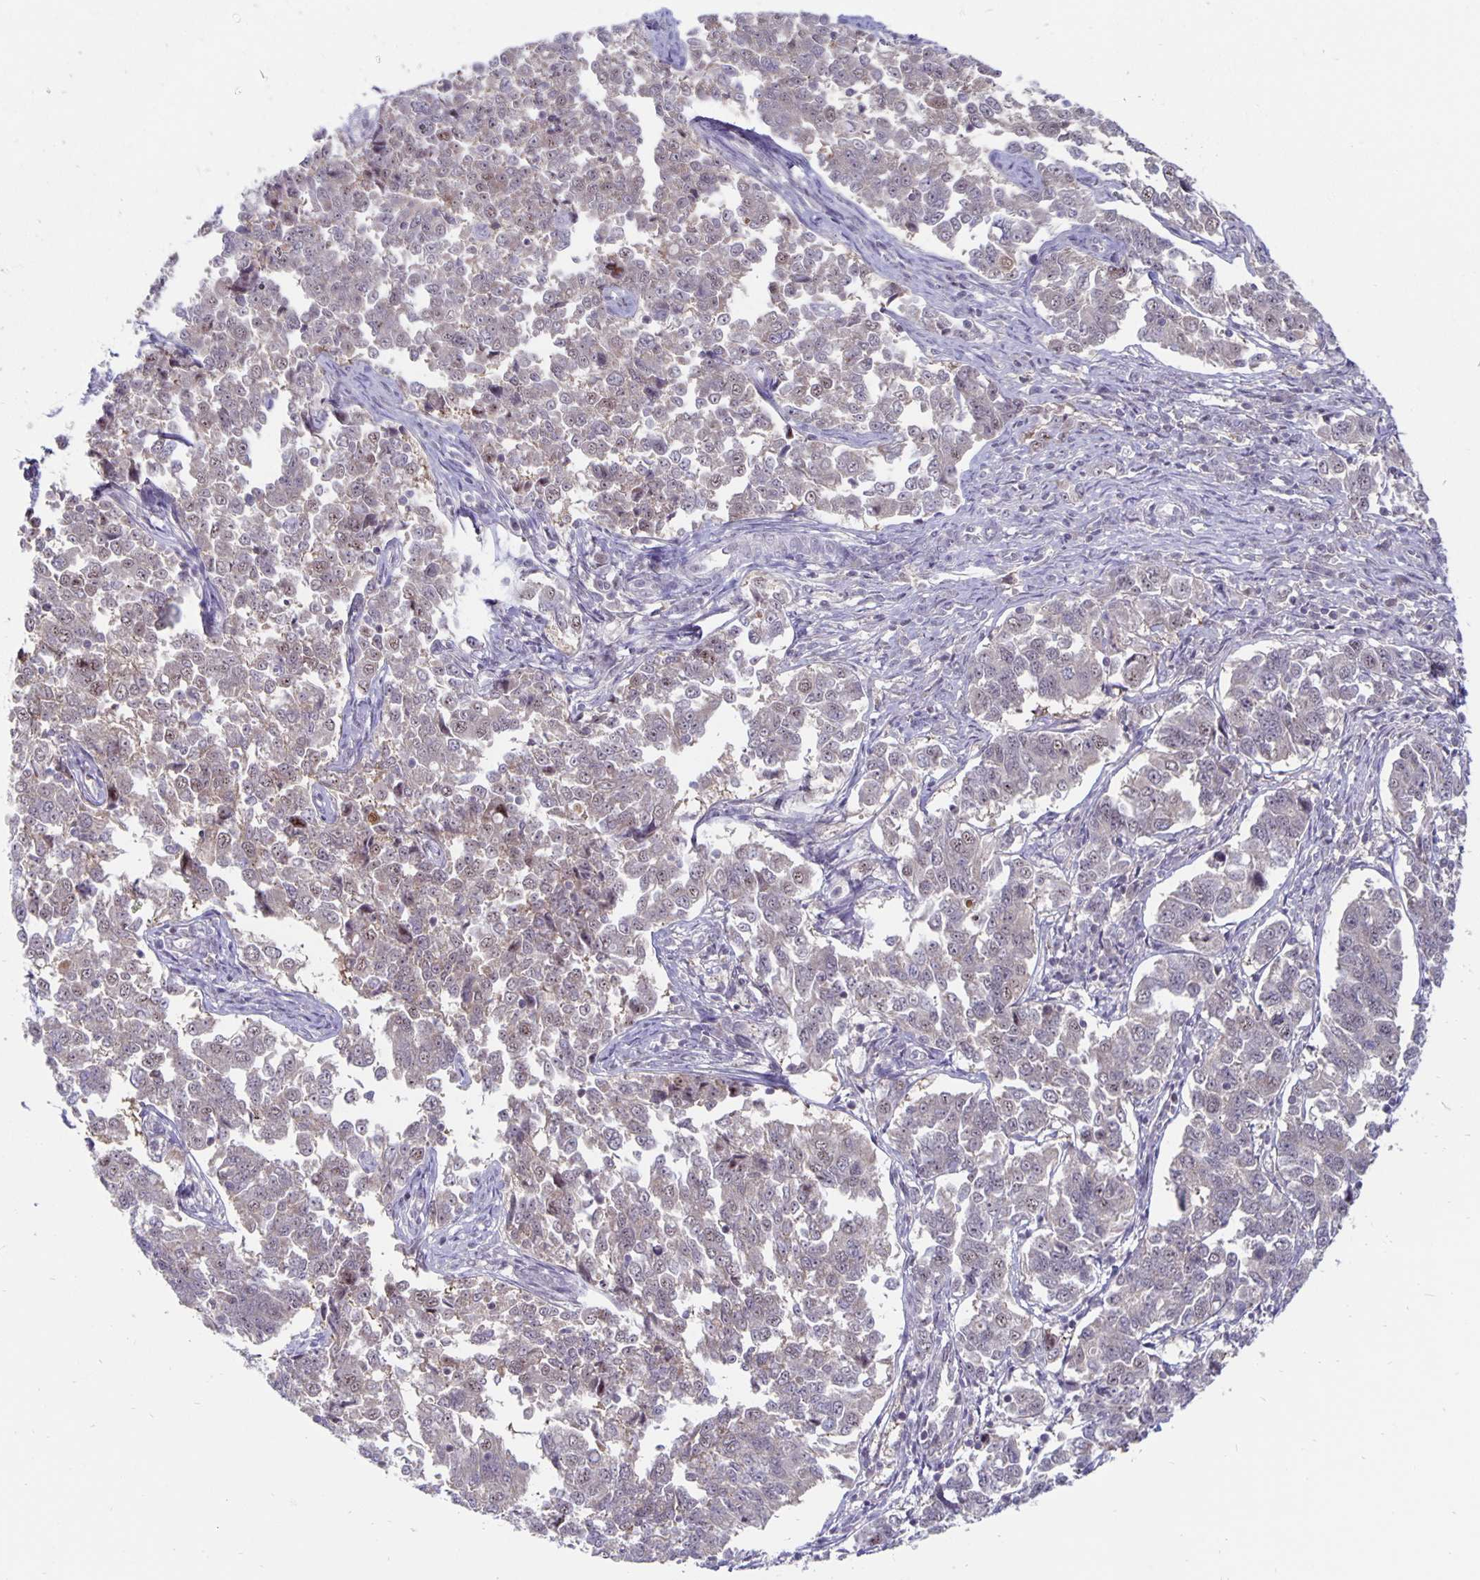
{"staining": {"intensity": "weak", "quantity": "25%-75%", "location": "nuclear"}, "tissue": "endometrial cancer", "cell_type": "Tumor cells", "image_type": "cancer", "snomed": [{"axis": "morphology", "description": "Adenocarcinoma, NOS"}, {"axis": "topography", "description": "Endometrium"}], "caption": "An image showing weak nuclear expression in about 25%-75% of tumor cells in endometrial cancer (adenocarcinoma), as visualized by brown immunohistochemical staining.", "gene": "EXOC6B", "patient": {"sex": "female", "age": 43}}